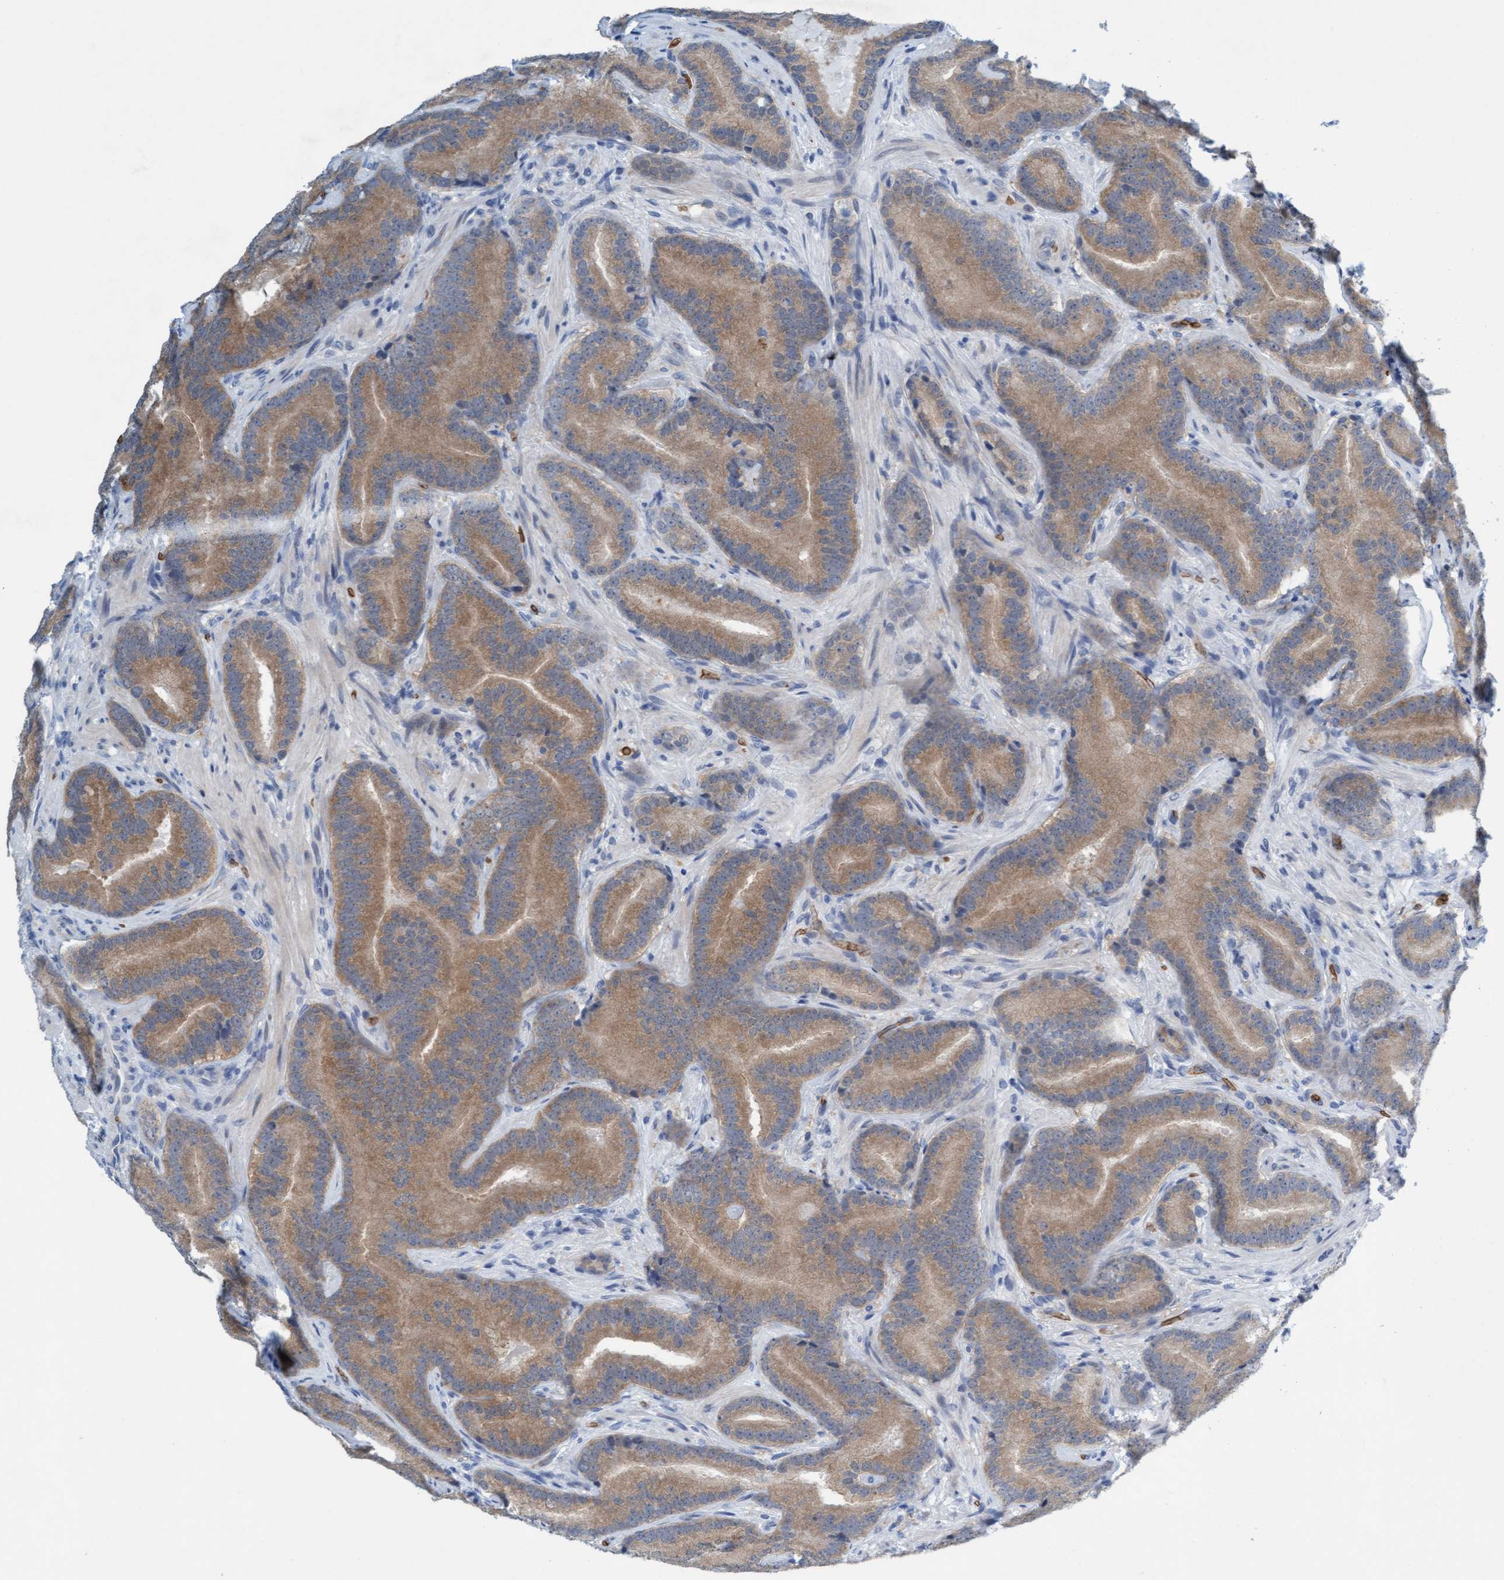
{"staining": {"intensity": "moderate", "quantity": ">75%", "location": "cytoplasmic/membranous"}, "tissue": "prostate cancer", "cell_type": "Tumor cells", "image_type": "cancer", "snomed": [{"axis": "morphology", "description": "Adenocarcinoma, High grade"}, {"axis": "topography", "description": "Prostate"}], "caption": "The histopathology image reveals staining of prostate cancer, revealing moderate cytoplasmic/membranous protein expression (brown color) within tumor cells. (DAB (3,3'-diaminobenzidine) IHC, brown staining for protein, blue staining for nuclei).", "gene": "SPEM2", "patient": {"sex": "male", "age": 55}}